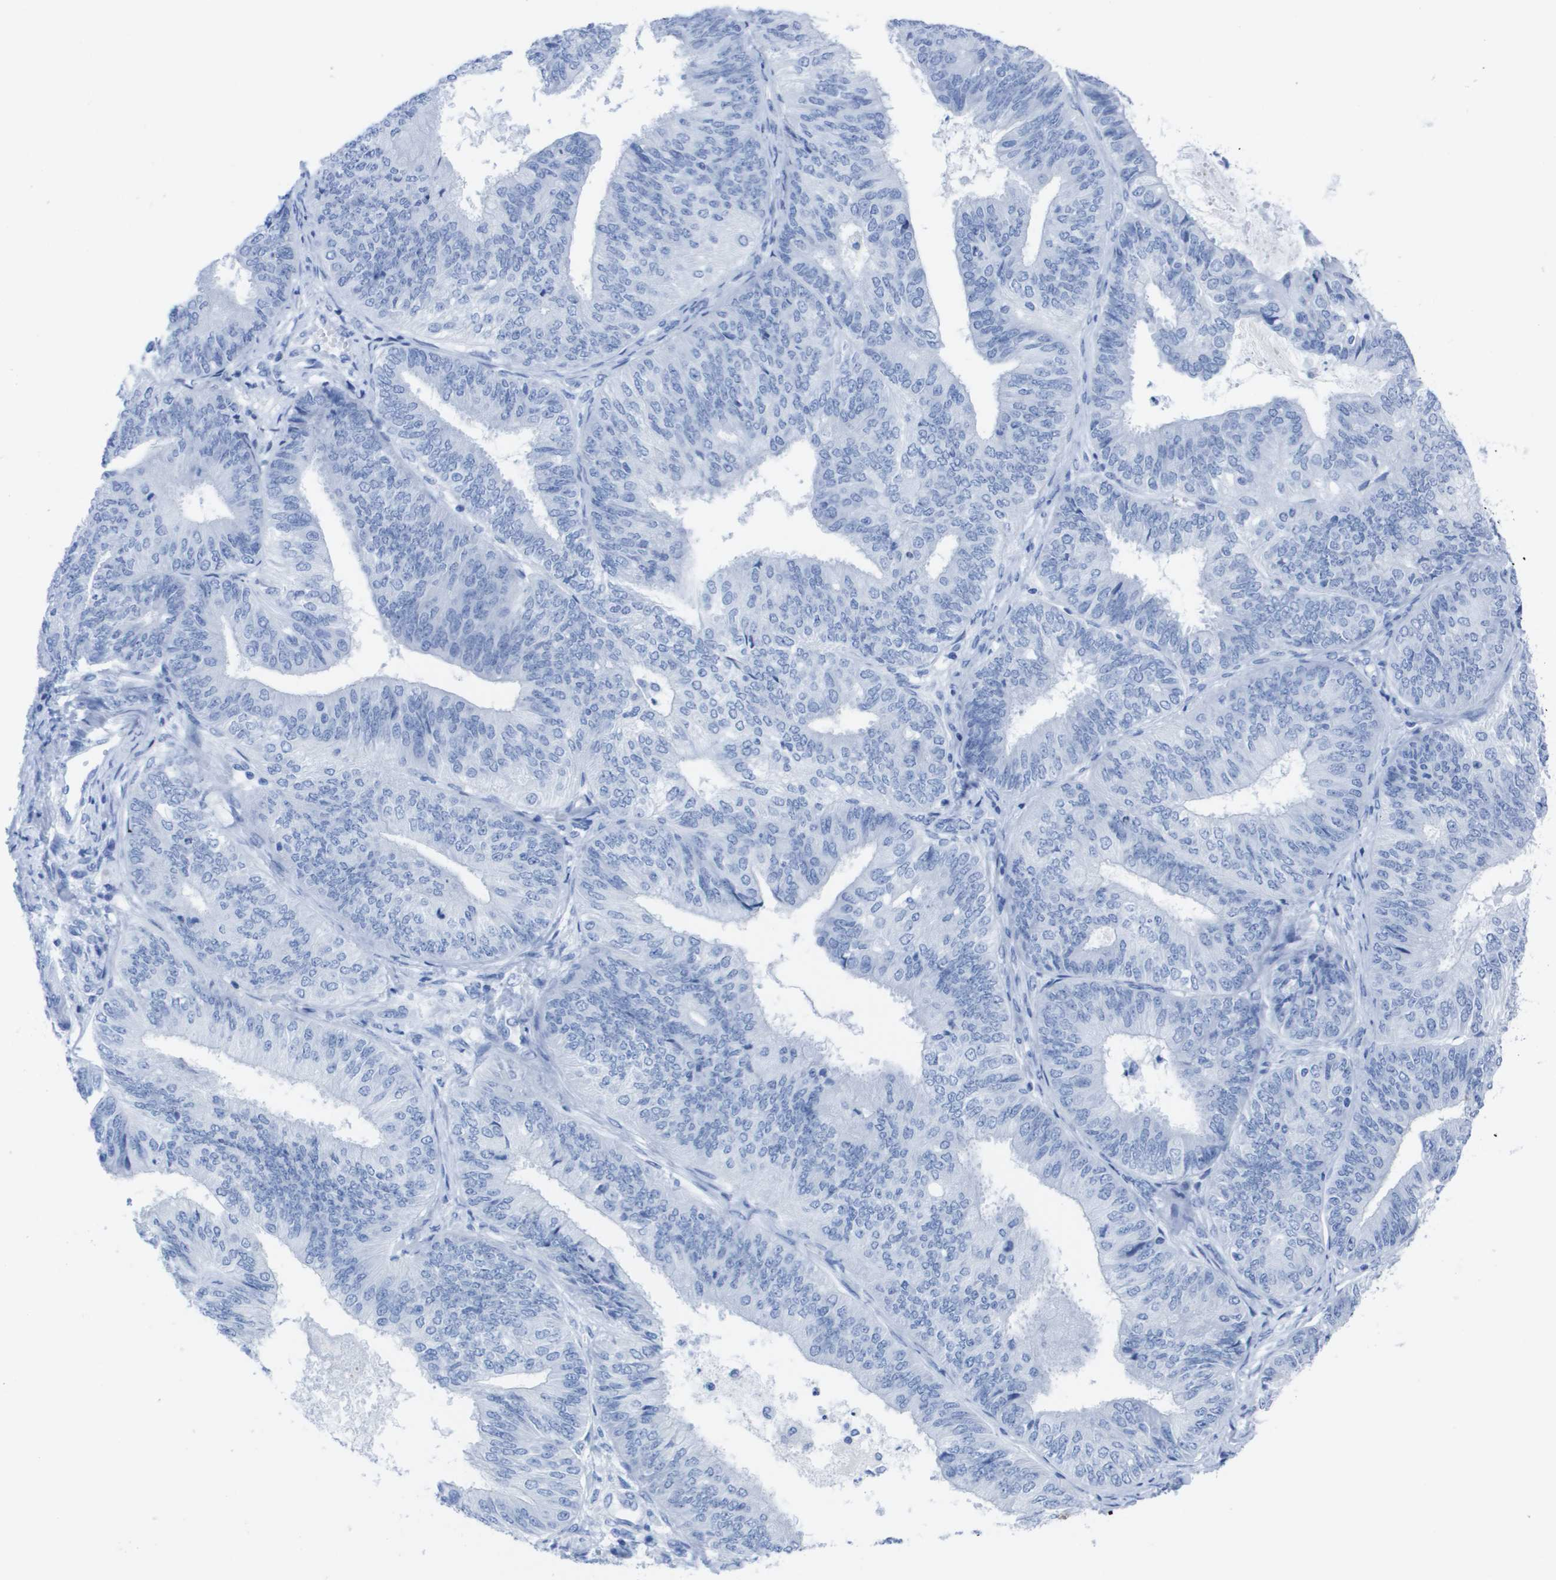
{"staining": {"intensity": "negative", "quantity": "none", "location": "none"}, "tissue": "endometrial cancer", "cell_type": "Tumor cells", "image_type": "cancer", "snomed": [{"axis": "morphology", "description": "Adenocarcinoma, NOS"}, {"axis": "topography", "description": "Endometrium"}], "caption": "Protein analysis of endometrial cancer shows no significant expression in tumor cells.", "gene": "KCNA3", "patient": {"sex": "female", "age": 58}}